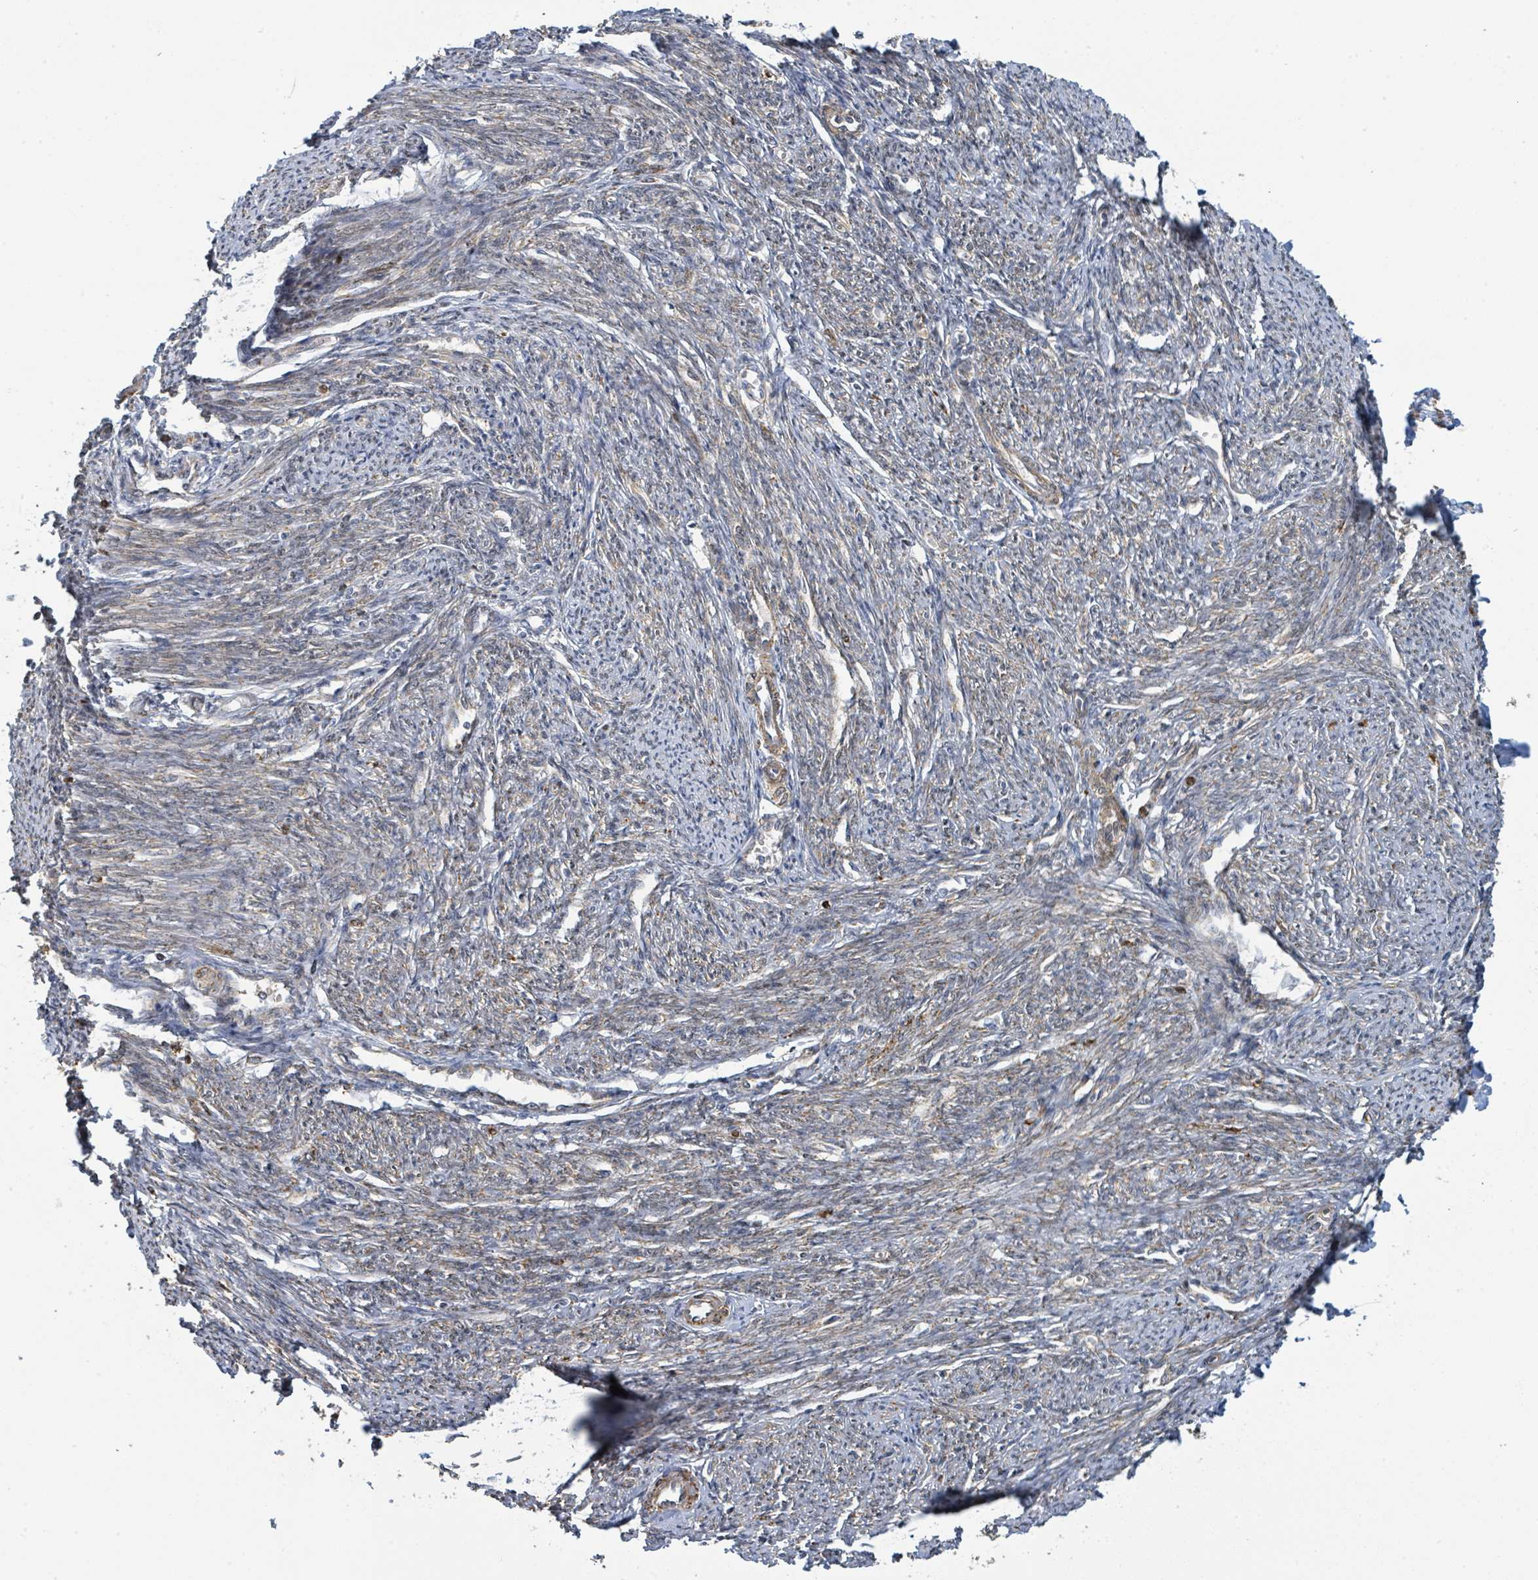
{"staining": {"intensity": "moderate", "quantity": "25%-75%", "location": "cytoplasmic/membranous,nuclear"}, "tissue": "smooth muscle", "cell_type": "Smooth muscle cells", "image_type": "normal", "snomed": [{"axis": "morphology", "description": "Normal tissue, NOS"}, {"axis": "topography", "description": "Smooth muscle"}, {"axis": "topography", "description": "Fallopian tube"}], "caption": "Protein staining exhibits moderate cytoplasmic/membranous,nuclear staining in about 25%-75% of smooth muscle cells in unremarkable smooth muscle.", "gene": "PSMB7", "patient": {"sex": "female", "age": 59}}